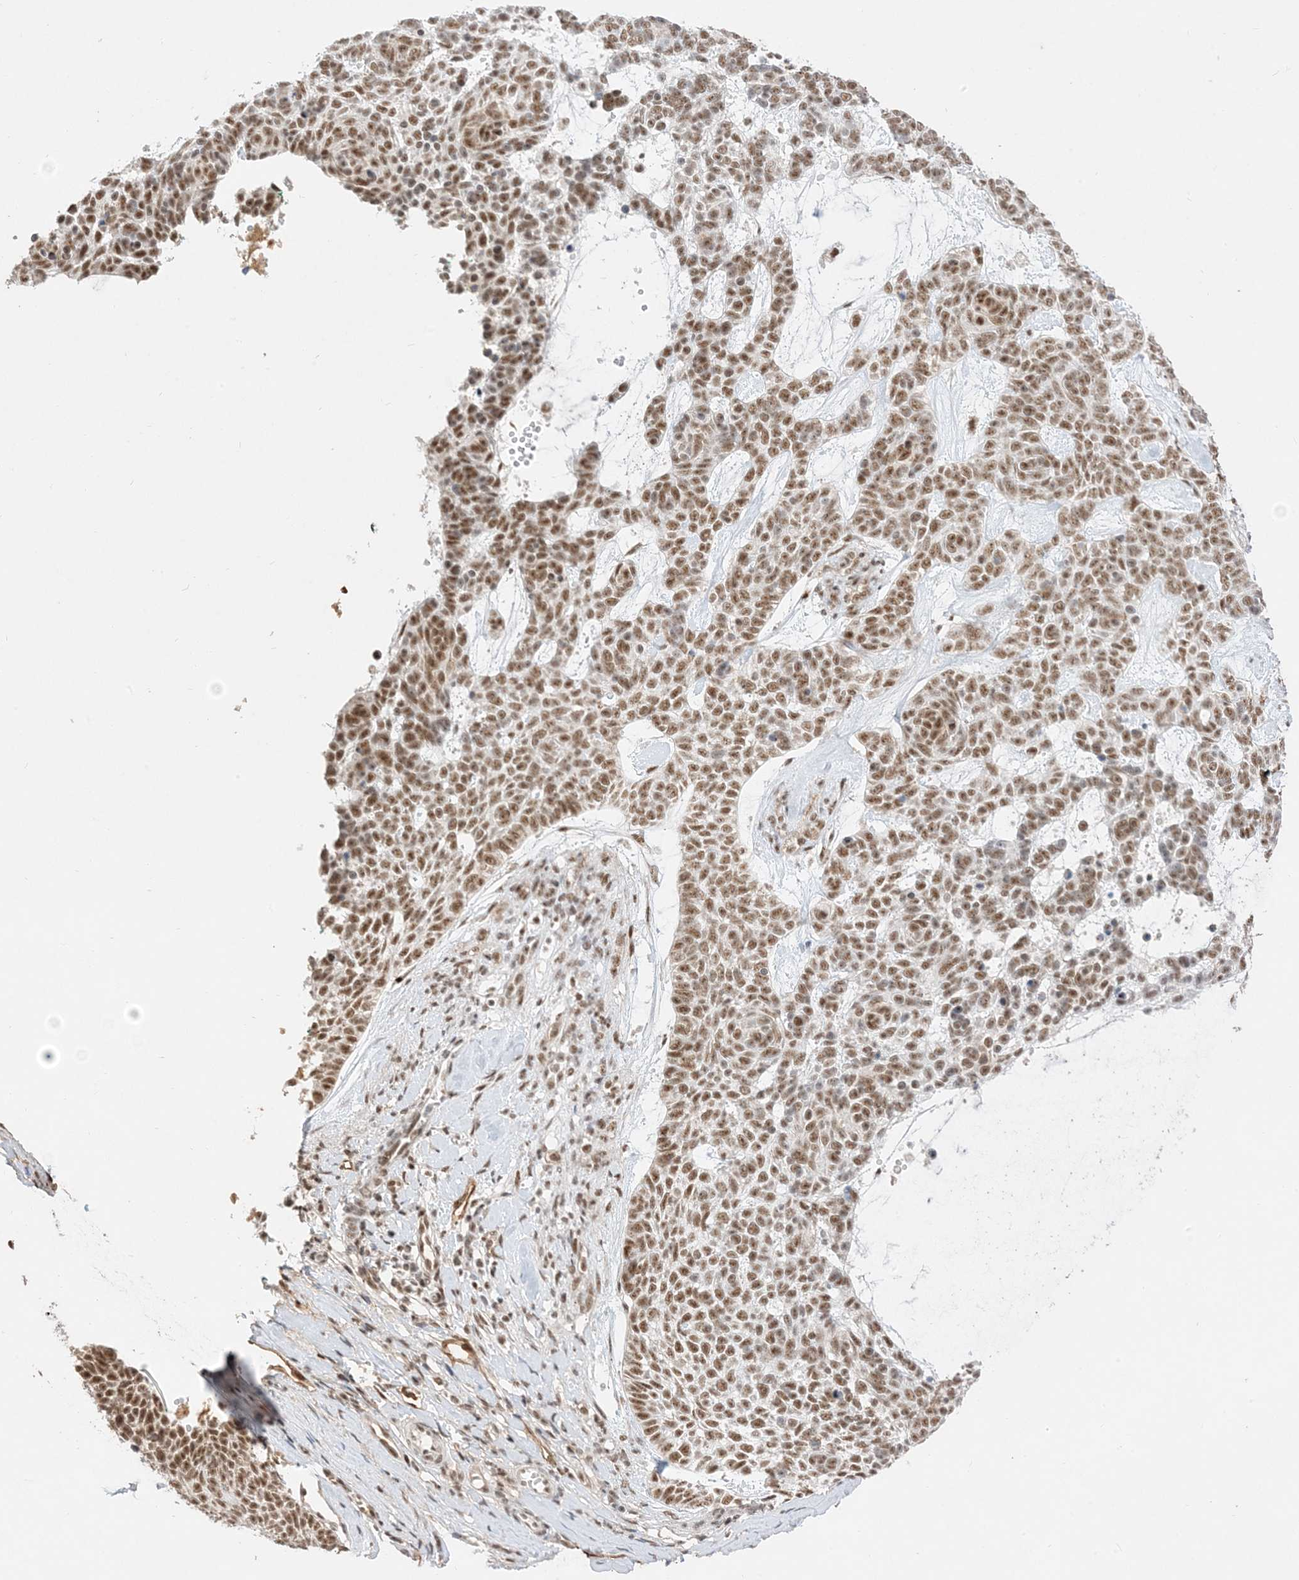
{"staining": {"intensity": "moderate", "quantity": ">75%", "location": "nuclear"}, "tissue": "skin cancer", "cell_type": "Tumor cells", "image_type": "cancer", "snomed": [{"axis": "morphology", "description": "Basal cell carcinoma"}, {"axis": "topography", "description": "Skin"}], "caption": "Immunohistochemical staining of skin cancer (basal cell carcinoma) exhibits medium levels of moderate nuclear expression in about >75% of tumor cells.", "gene": "SF3A3", "patient": {"sex": "female", "age": 81}}